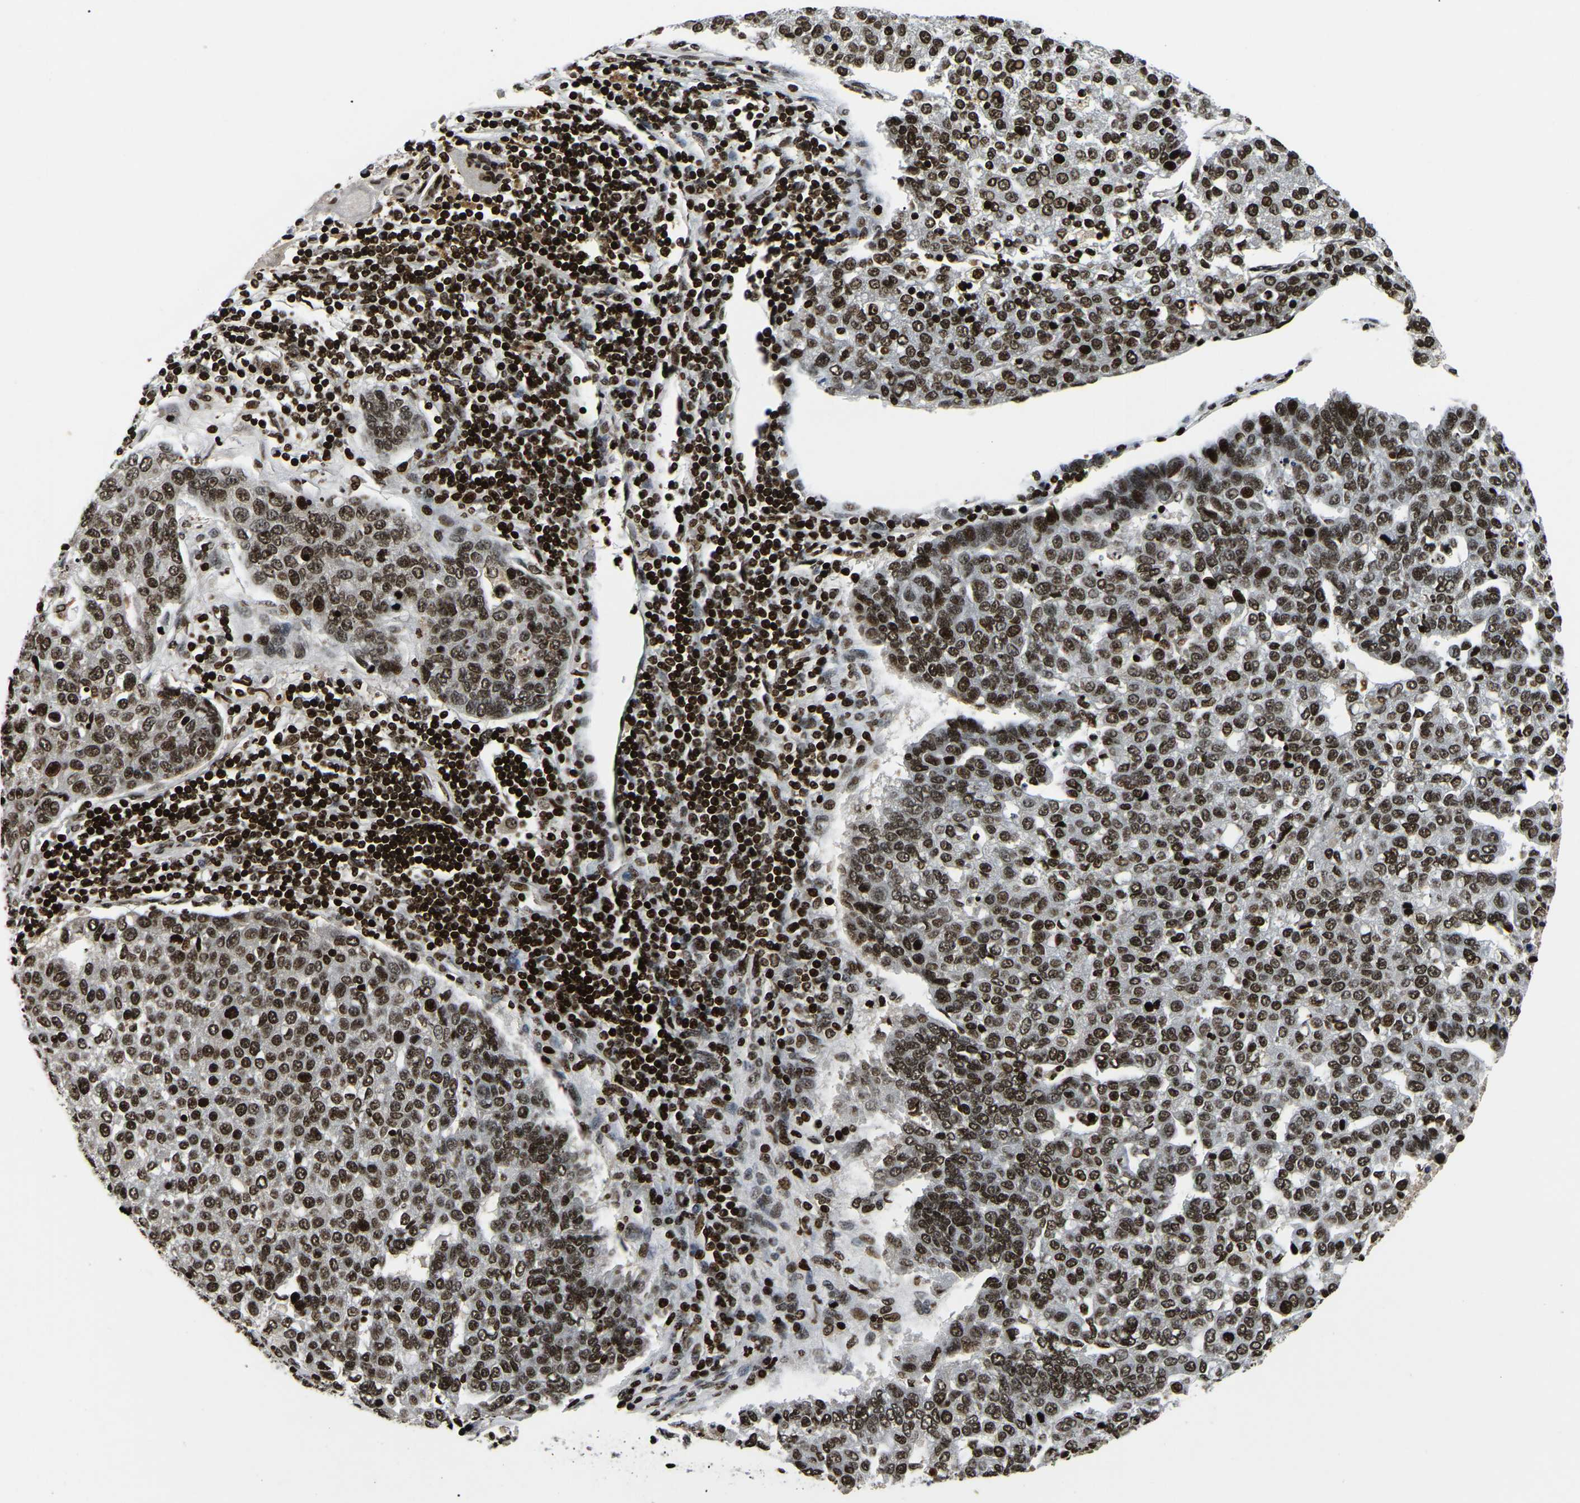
{"staining": {"intensity": "moderate", "quantity": ">75%", "location": "nuclear"}, "tissue": "pancreatic cancer", "cell_type": "Tumor cells", "image_type": "cancer", "snomed": [{"axis": "morphology", "description": "Adenocarcinoma, NOS"}, {"axis": "topography", "description": "Pancreas"}], "caption": "An immunohistochemistry (IHC) photomicrograph of tumor tissue is shown. Protein staining in brown labels moderate nuclear positivity in pancreatic cancer (adenocarcinoma) within tumor cells. (Stains: DAB (3,3'-diaminobenzidine) in brown, nuclei in blue, Microscopy: brightfield microscopy at high magnification).", "gene": "LRRC61", "patient": {"sex": "female", "age": 61}}